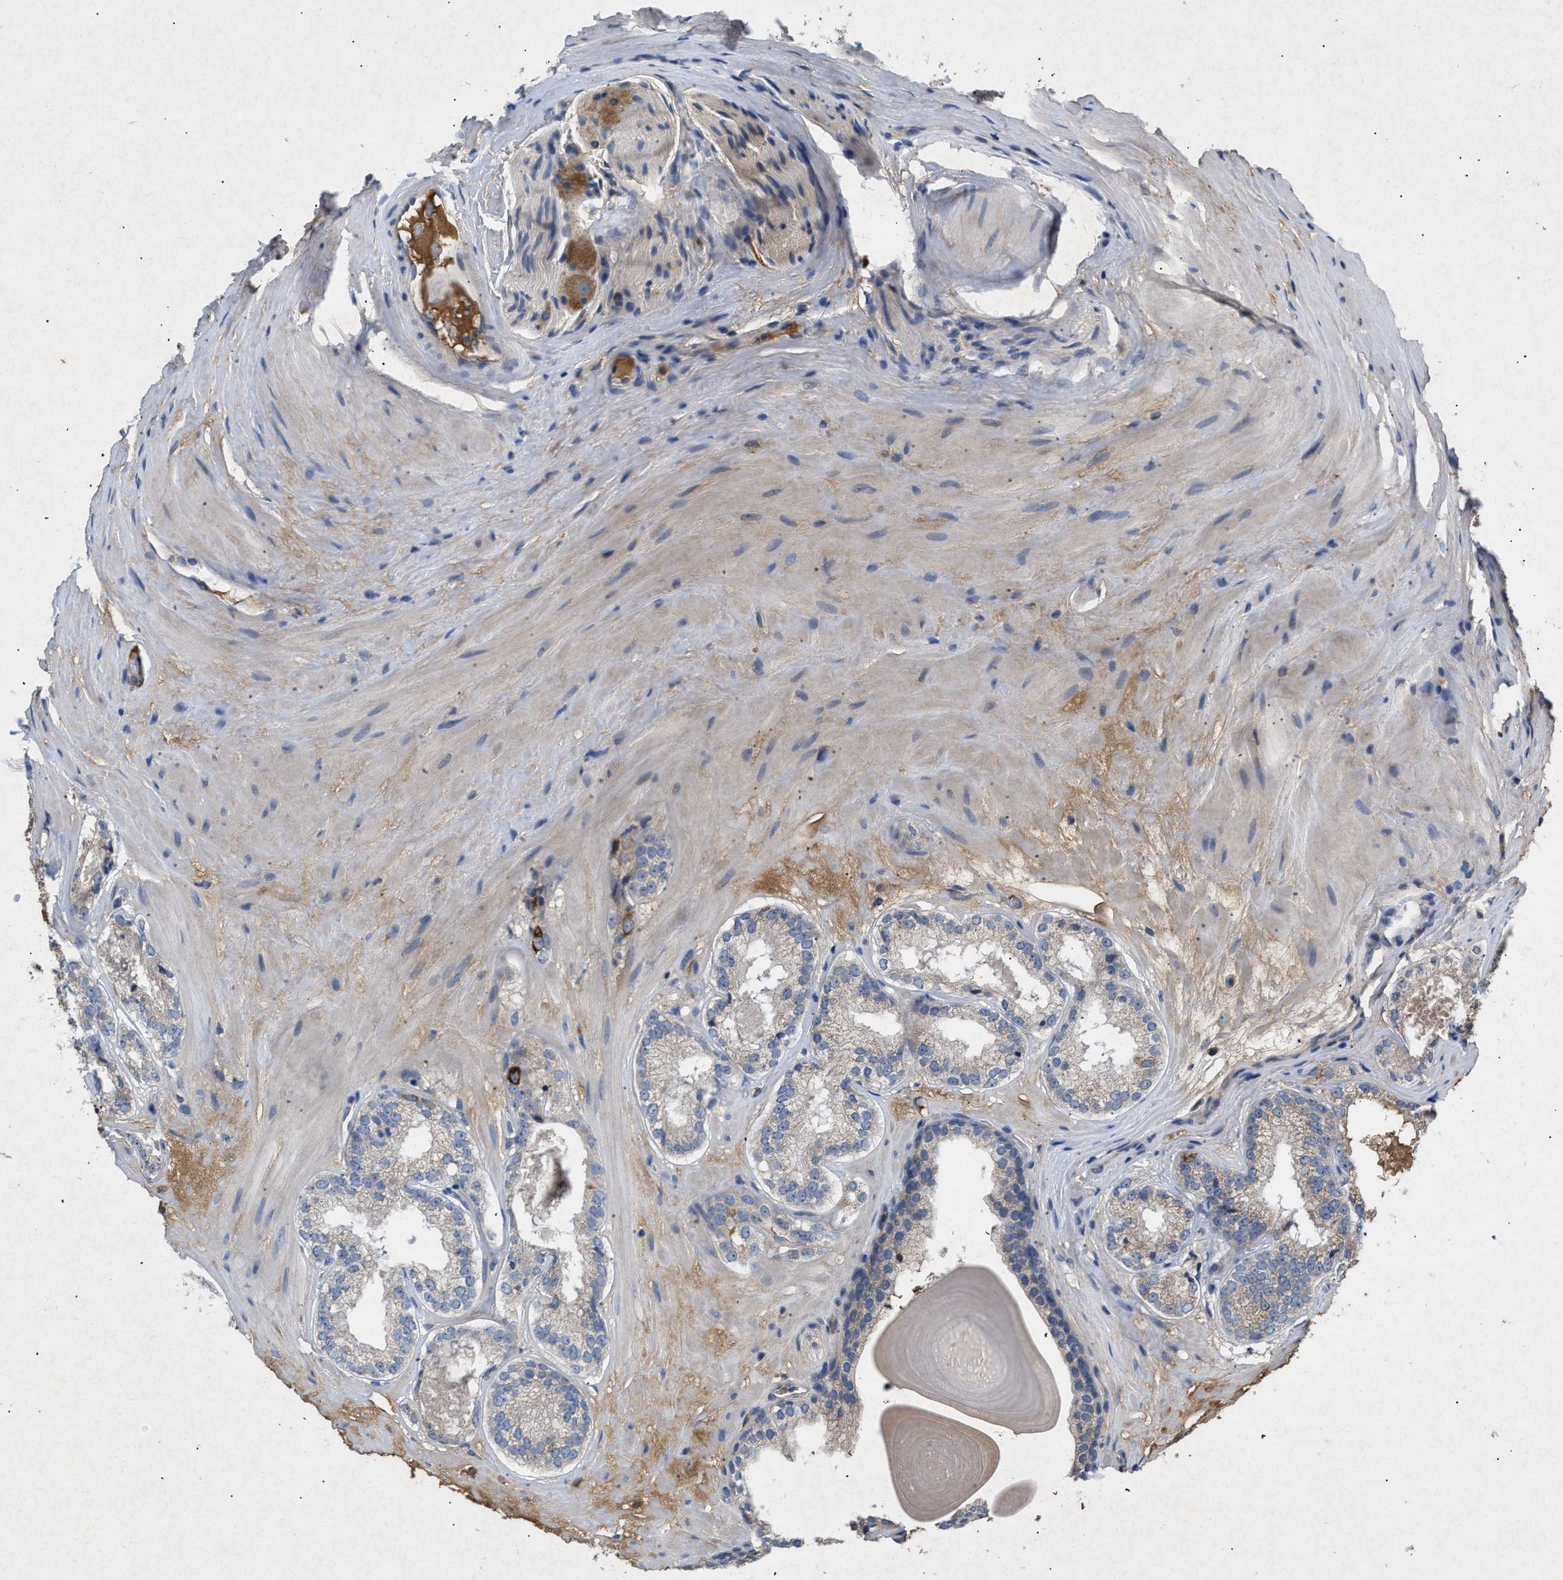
{"staining": {"intensity": "weak", "quantity": "25%-75%", "location": "cytoplasmic/membranous"}, "tissue": "prostate cancer", "cell_type": "Tumor cells", "image_type": "cancer", "snomed": [{"axis": "morphology", "description": "Adenocarcinoma, High grade"}, {"axis": "topography", "description": "Prostate"}], "caption": "Immunohistochemical staining of prostate adenocarcinoma (high-grade) reveals low levels of weak cytoplasmic/membranous protein positivity in approximately 25%-75% of tumor cells. The staining was performed using DAB (3,3'-diaminobenzidine), with brown indicating positive protein expression. Nuclei are stained blue with hematoxylin.", "gene": "VPS4A", "patient": {"sex": "male", "age": 65}}